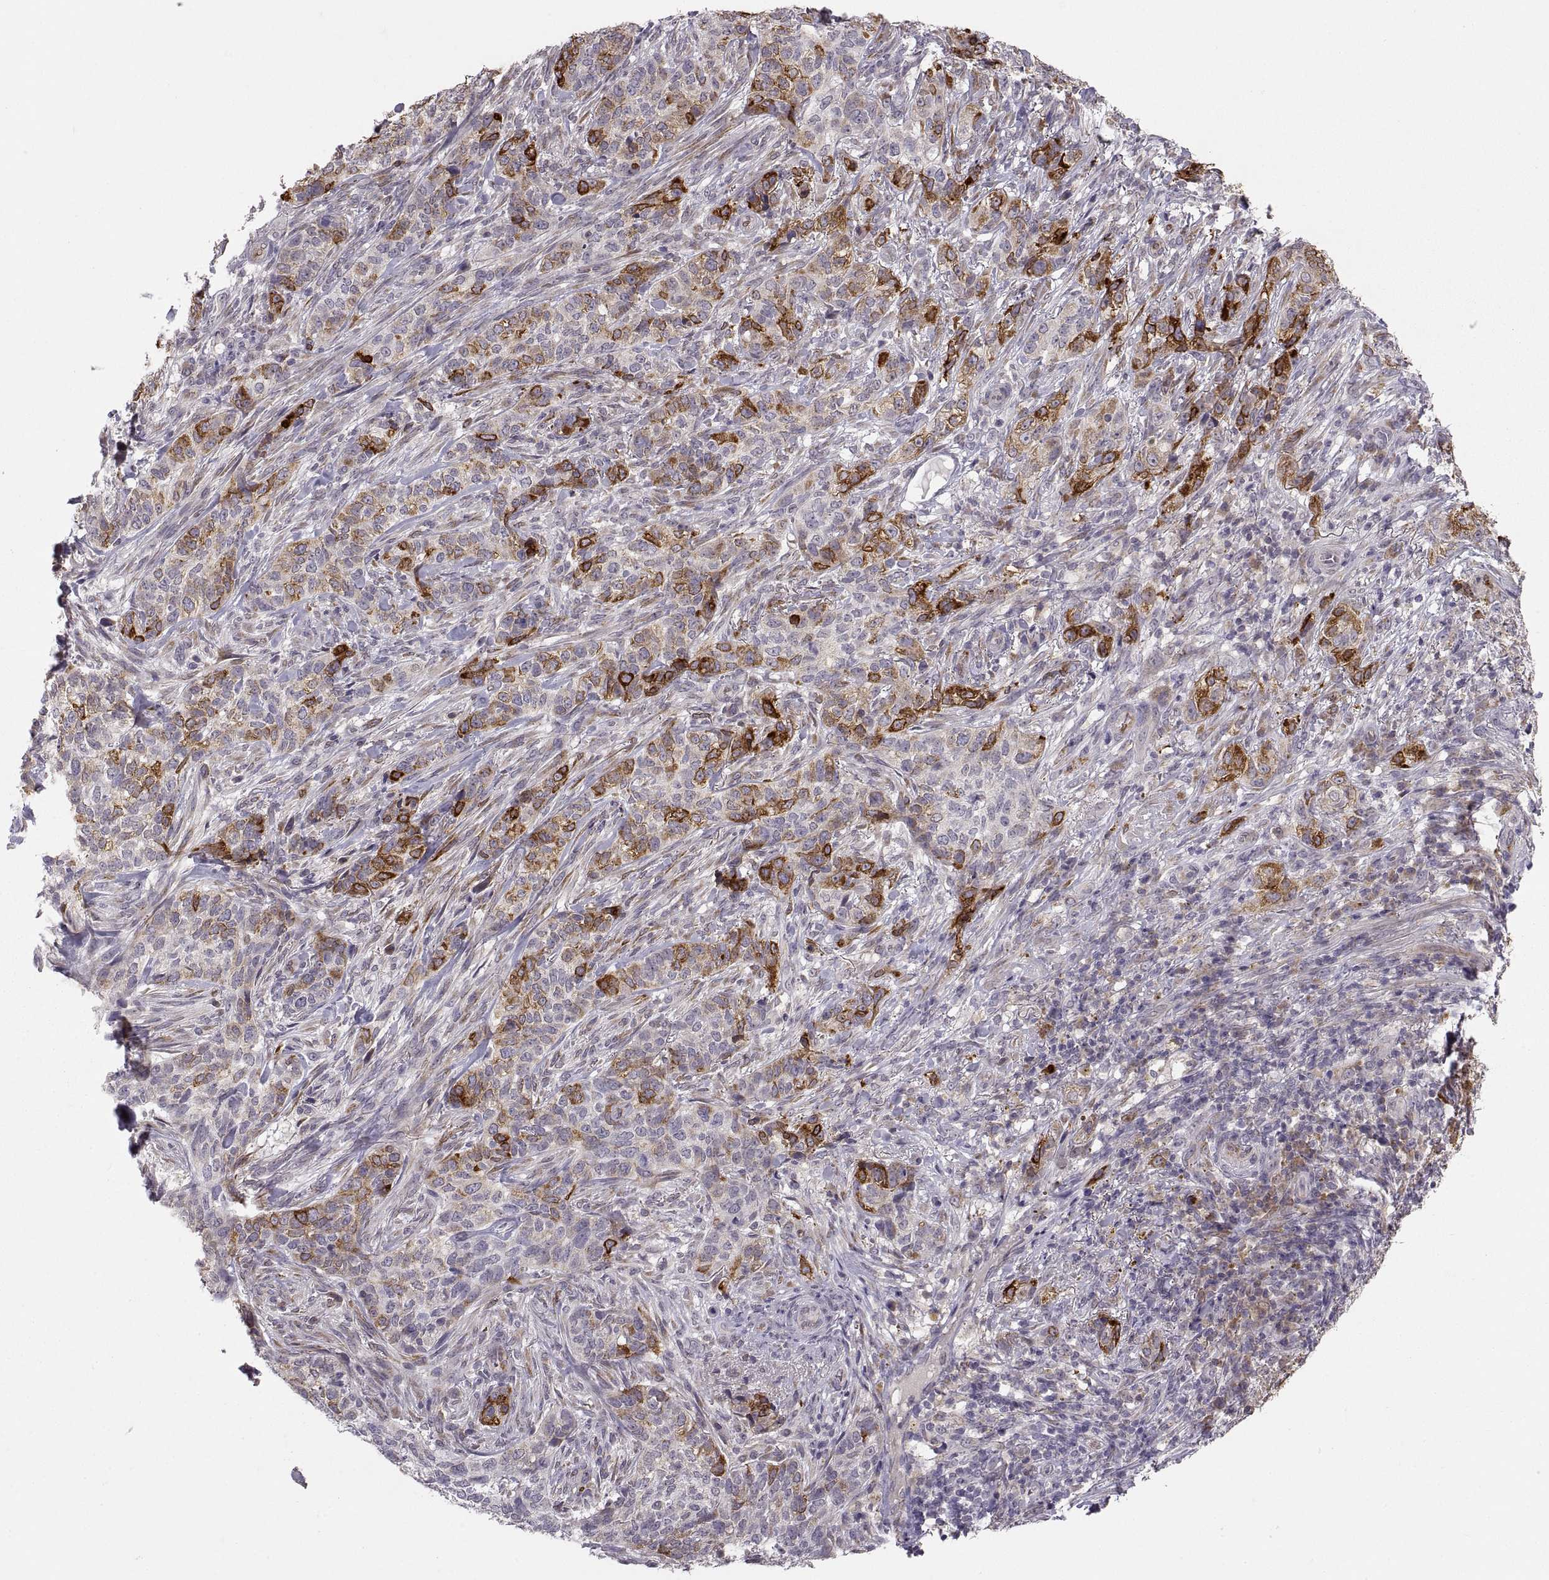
{"staining": {"intensity": "strong", "quantity": "<25%", "location": "cytoplasmic/membranous"}, "tissue": "skin cancer", "cell_type": "Tumor cells", "image_type": "cancer", "snomed": [{"axis": "morphology", "description": "Basal cell carcinoma"}, {"axis": "topography", "description": "Skin"}], "caption": "DAB immunohistochemical staining of skin cancer displays strong cytoplasmic/membranous protein expression in about <25% of tumor cells.", "gene": "HMGCR", "patient": {"sex": "female", "age": 69}}